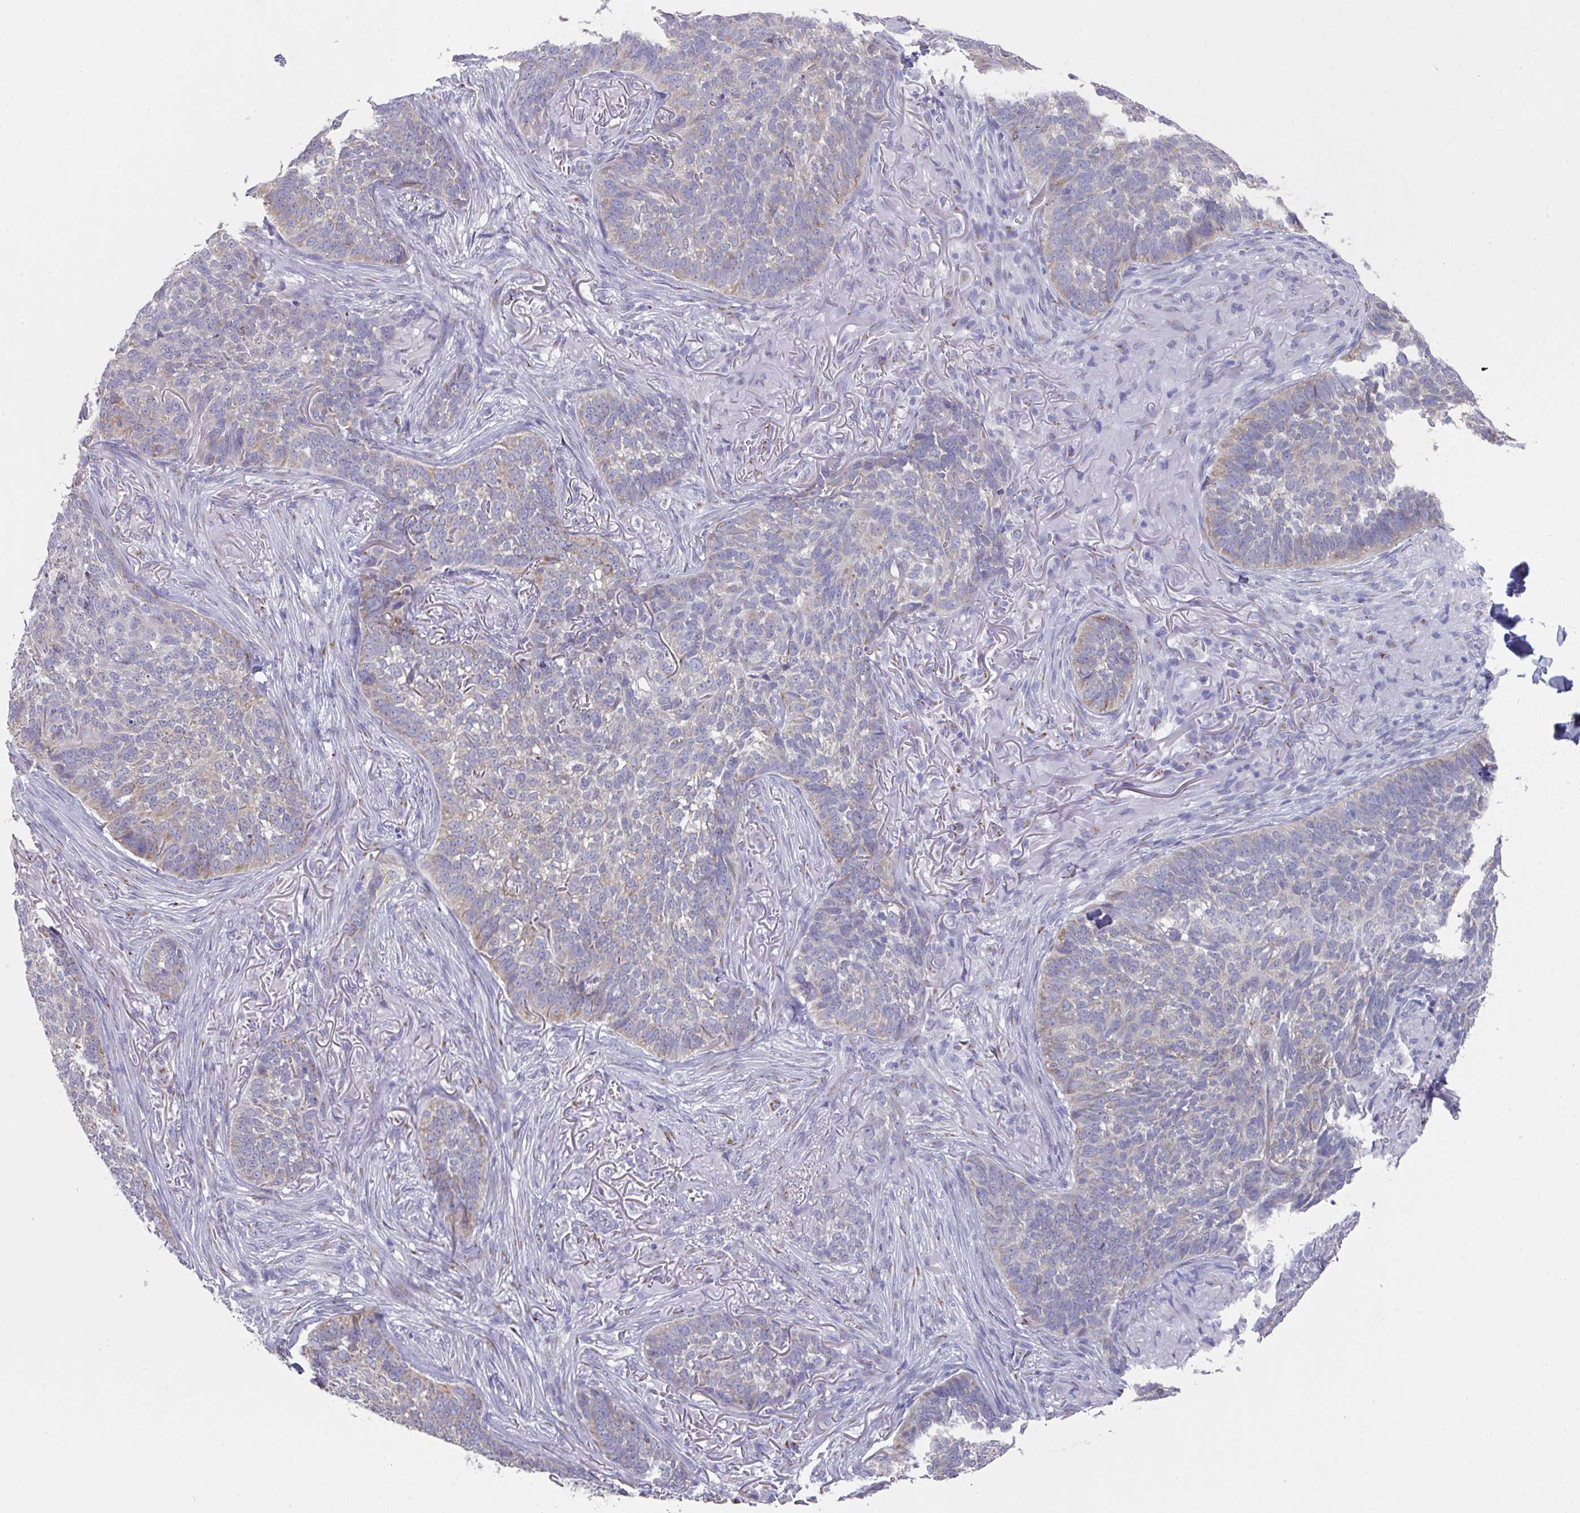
{"staining": {"intensity": "weak", "quantity": "<25%", "location": "cytoplasmic/membranous"}, "tissue": "skin cancer", "cell_type": "Tumor cells", "image_type": "cancer", "snomed": [{"axis": "morphology", "description": "Basal cell carcinoma"}, {"axis": "topography", "description": "Skin"}], "caption": "This micrograph is of skin cancer (basal cell carcinoma) stained with immunohistochemistry to label a protein in brown with the nuclei are counter-stained blue. There is no positivity in tumor cells. The staining was performed using DAB (3,3'-diaminobenzidine) to visualize the protein expression in brown, while the nuclei were stained in blue with hematoxylin (Magnification: 20x).", "gene": "VKORC1L1", "patient": {"sex": "male", "age": 85}}